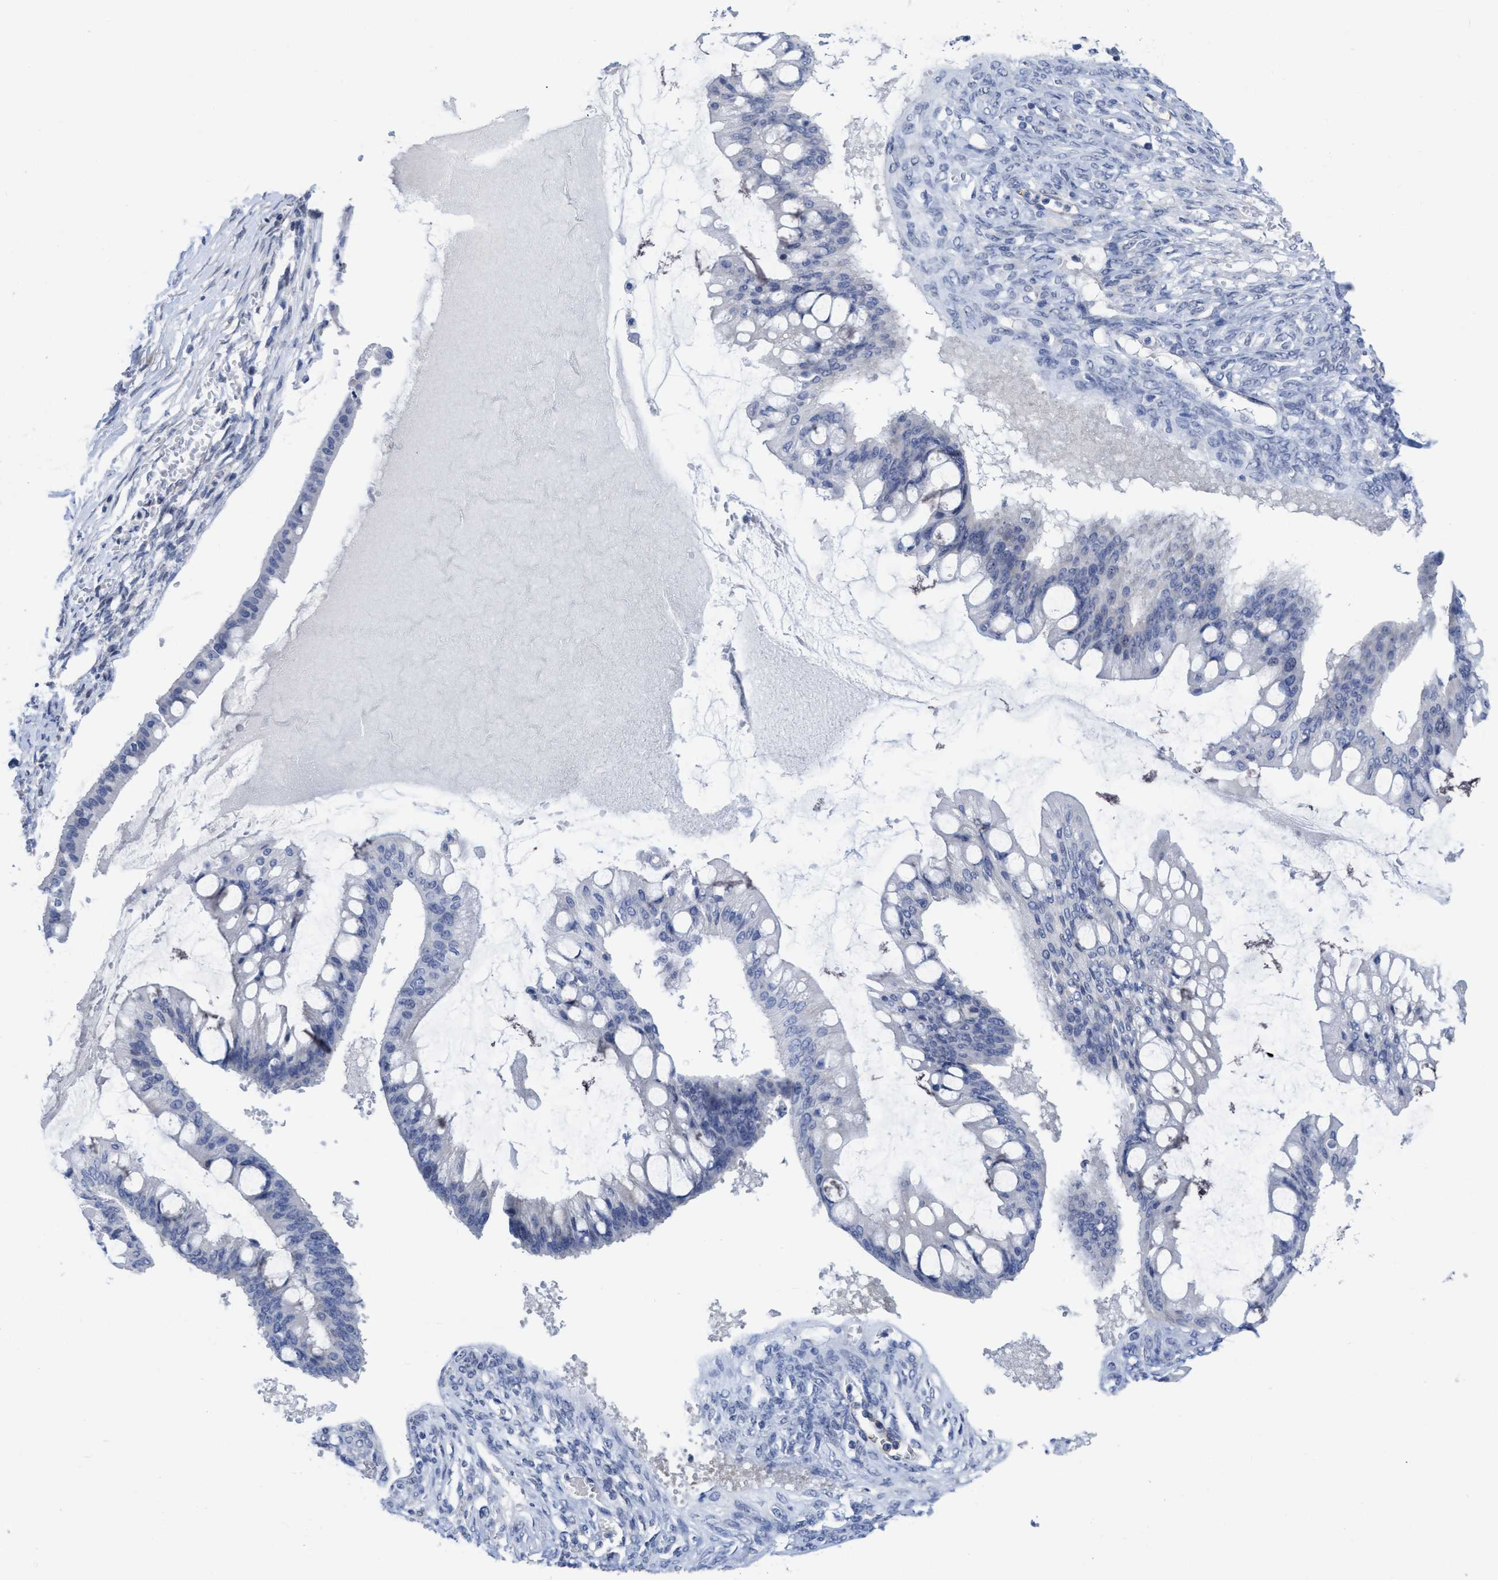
{"staining": {"intensity": "negative", "quantity": "none", "location": "none"}, "tissue": "ovarian cancer", "cell_type": "Tumor cells", "image_type": "cancer", "snomed": [{"axis": "morphology", "description": "Cystadenocarcinoma, mucinous, NOS"}, {"axis": "topography", "description": "Ovary"}], "caption": "An immunohistochemistry (IHC) histopathology image of ovarian cancer is shown. There is no staining in tumor cells of ovarian cancer.", "gene": "ACKR1", "patient": {"sex": "female", "age": 73}}